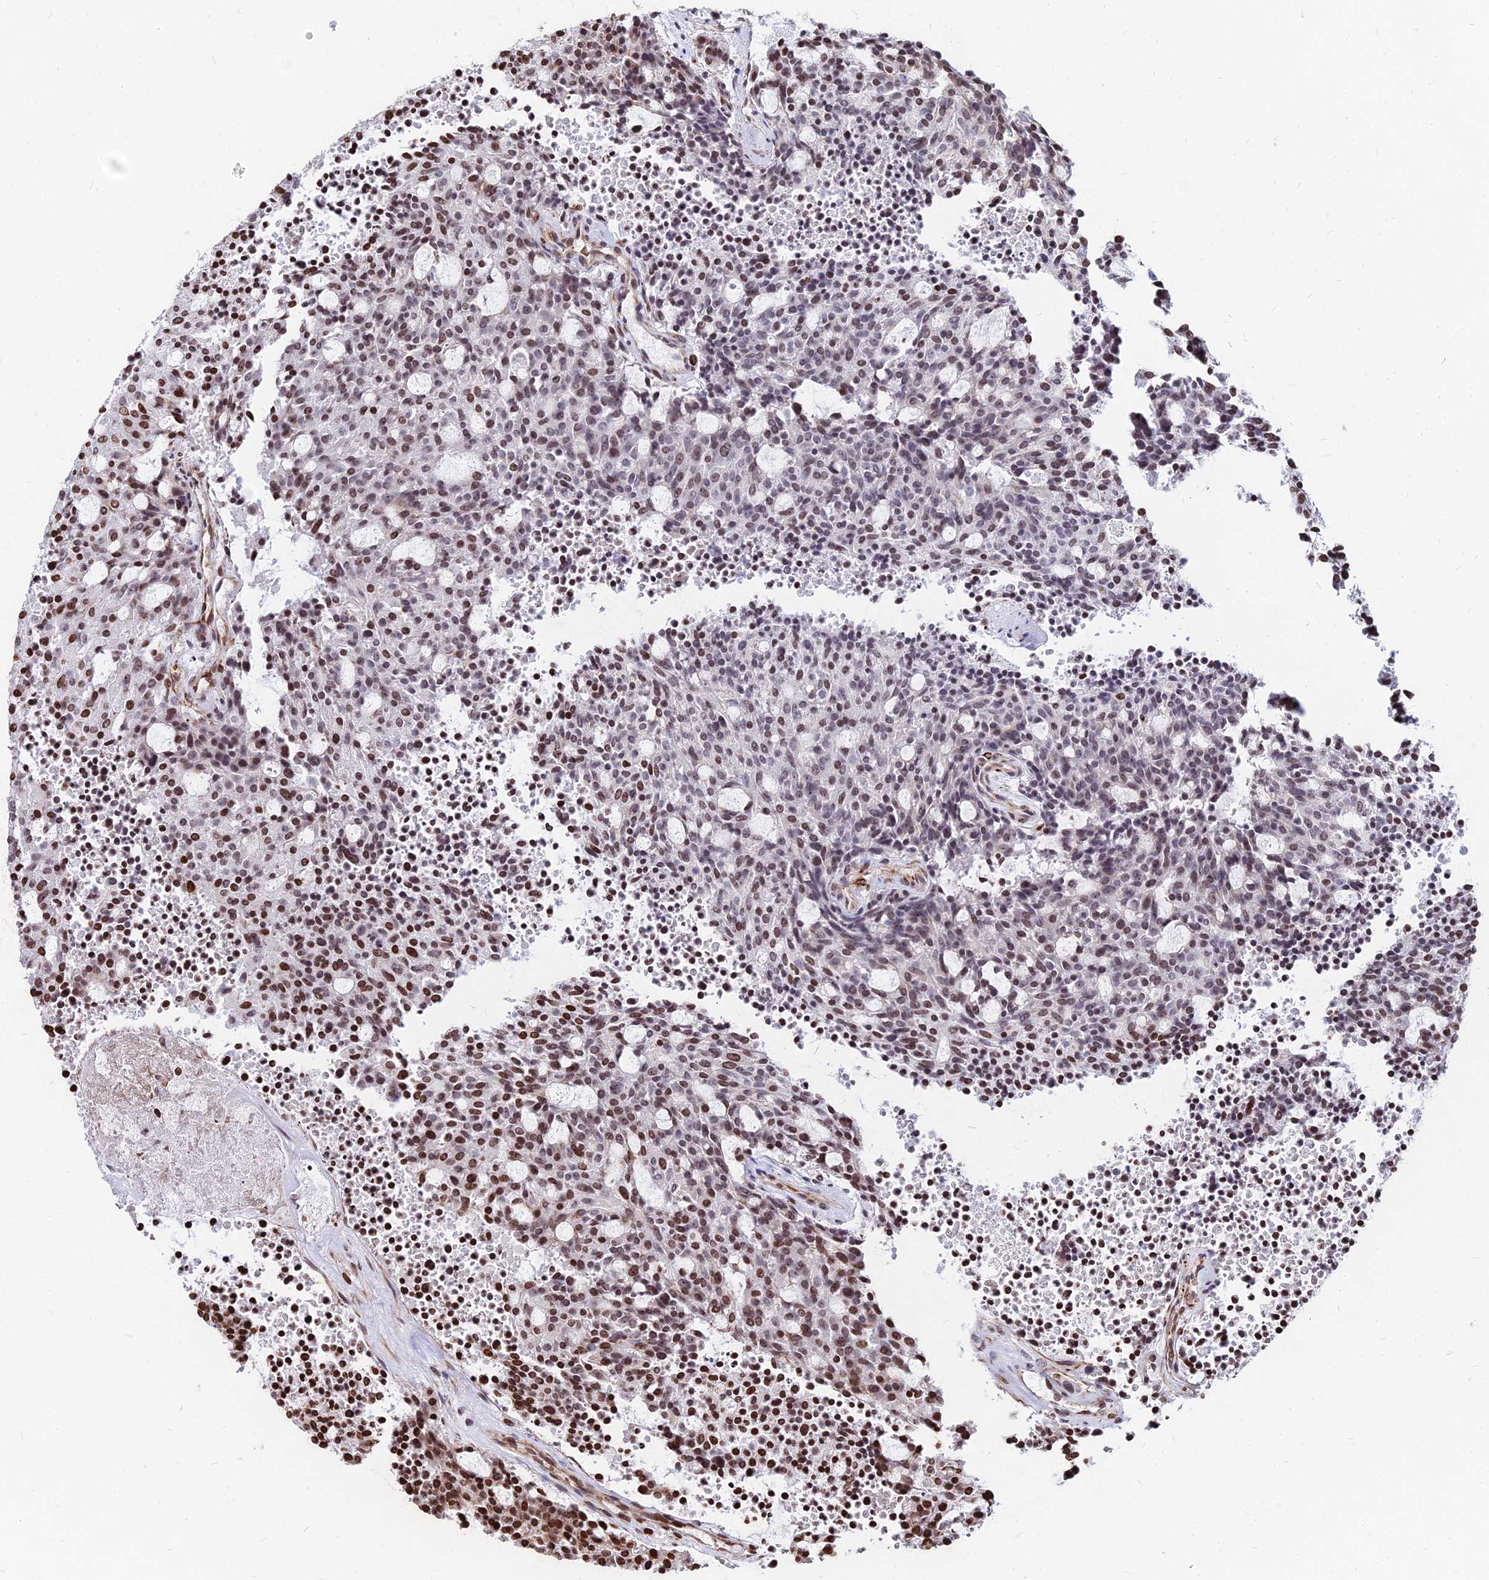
{"staining": {"intensity": "moderate", "quantity": "25%-75%", "location": "nuclear"}, "tissue": "carcinoid", "cell_type": "Tumor cells", "image_type": "cancer", "snomed": [{"axis": "morphology", "description": "Carcinoid, malignant, NOS"}, {"axis": "topography", "description": "Pancreas"}], "caption": "A brown stain labels moderate nuclear staining of a protein in human malignant carcinoid tumor cells. (Brightfield microscopy of DAB IHC at high magnification).", "gene": "NYAP2", "patient": {"sex": "female", "age": 54}}